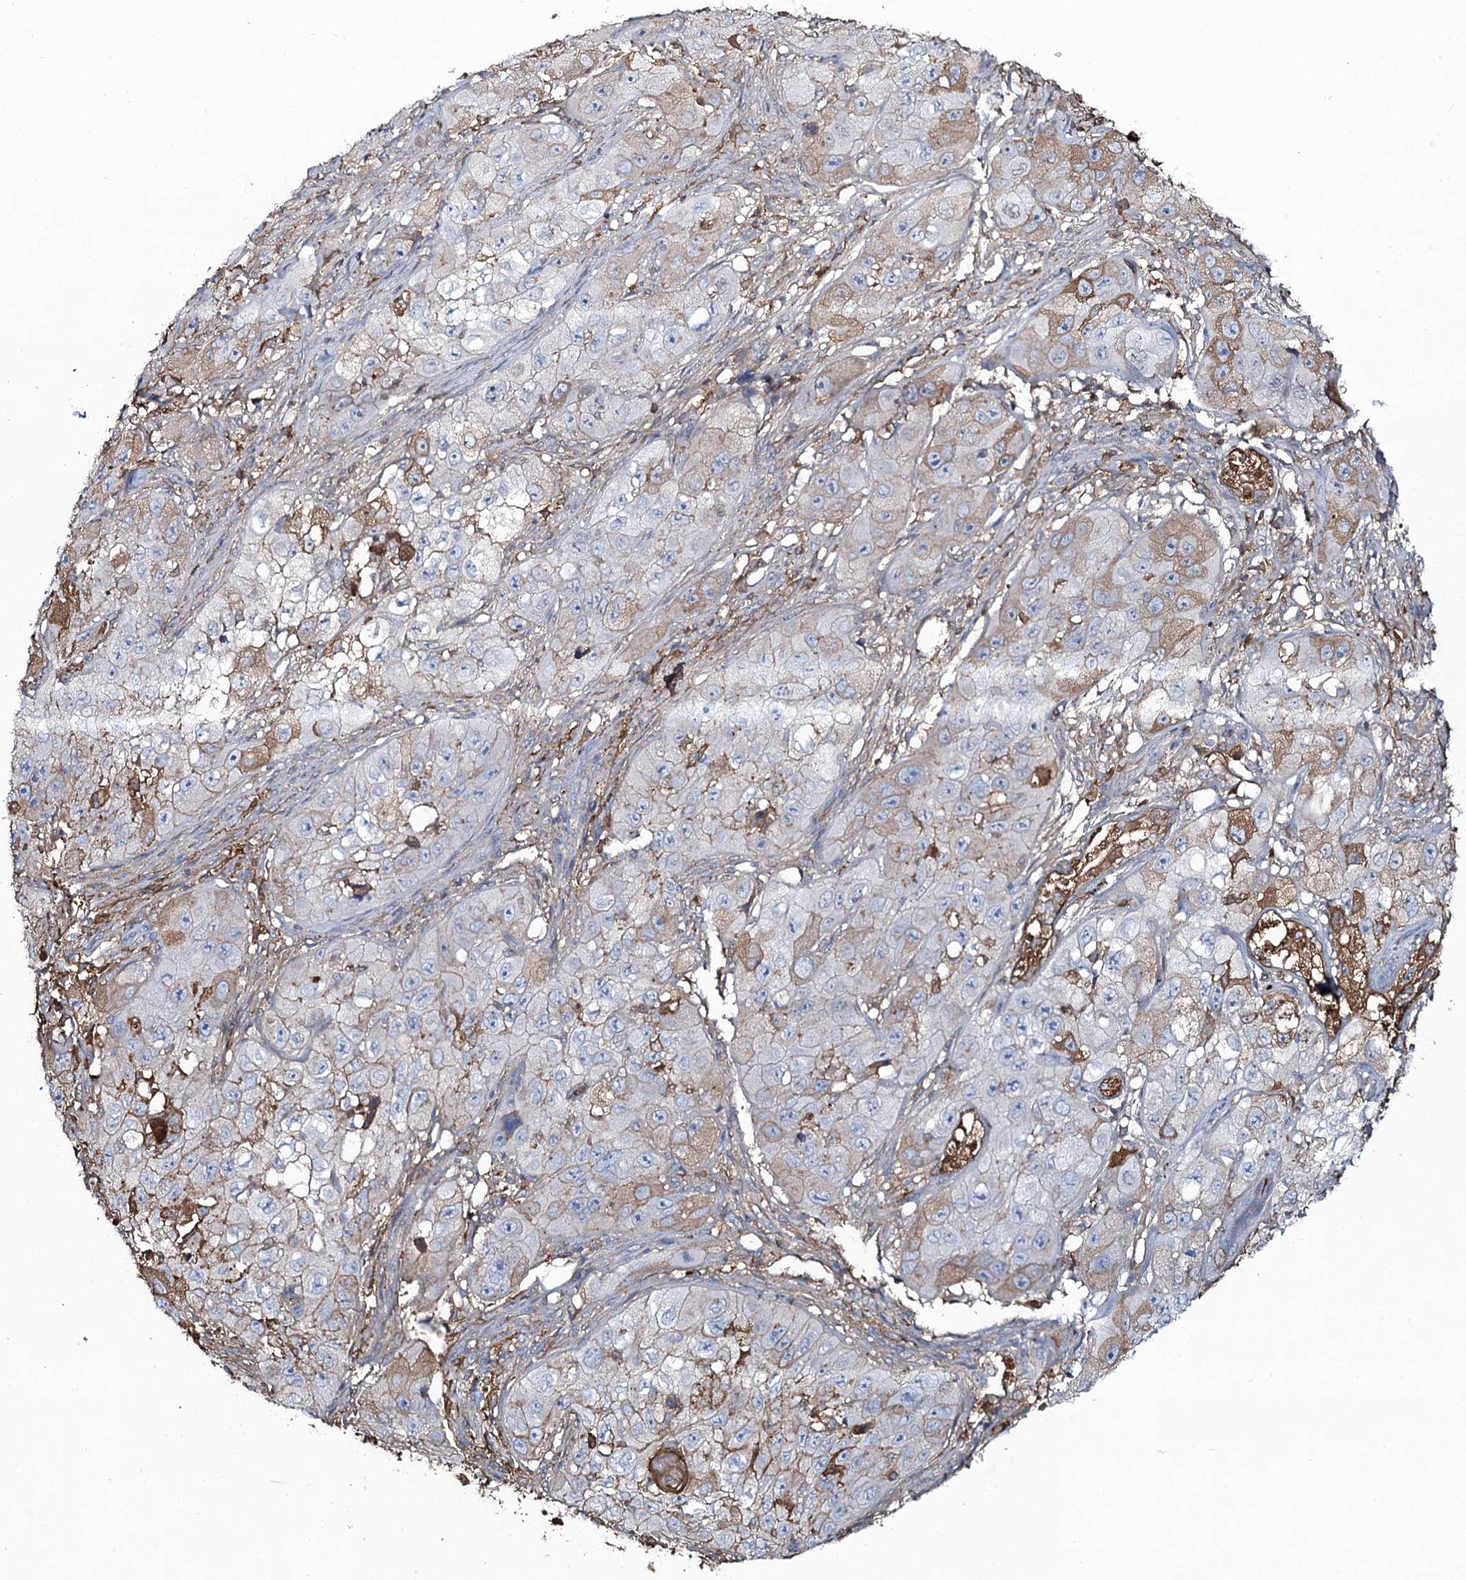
{"staining": {"intensity": "moderate", "quantity": "25%-75%", "location": "cytoplasmic/membranous"}, "tissue": "skin cancer", "cell_type": "Tumor cells", "image_type": "cancer", "snomed": [{"axis": "morphology", "description": "Squamous cell carcinoma, NOS"}, {"axis": "topography", "description": "Skin"}, {"axis": "topography", "description": "Subcutis"}], "caption": "Moderate cytoplasmic/membranous positivity is identified in about 25%-75% of tumor cells in skin squamous cell carcinoma.", "gene": "EDN1", "patient": {"sex": "male", "age": 73}}